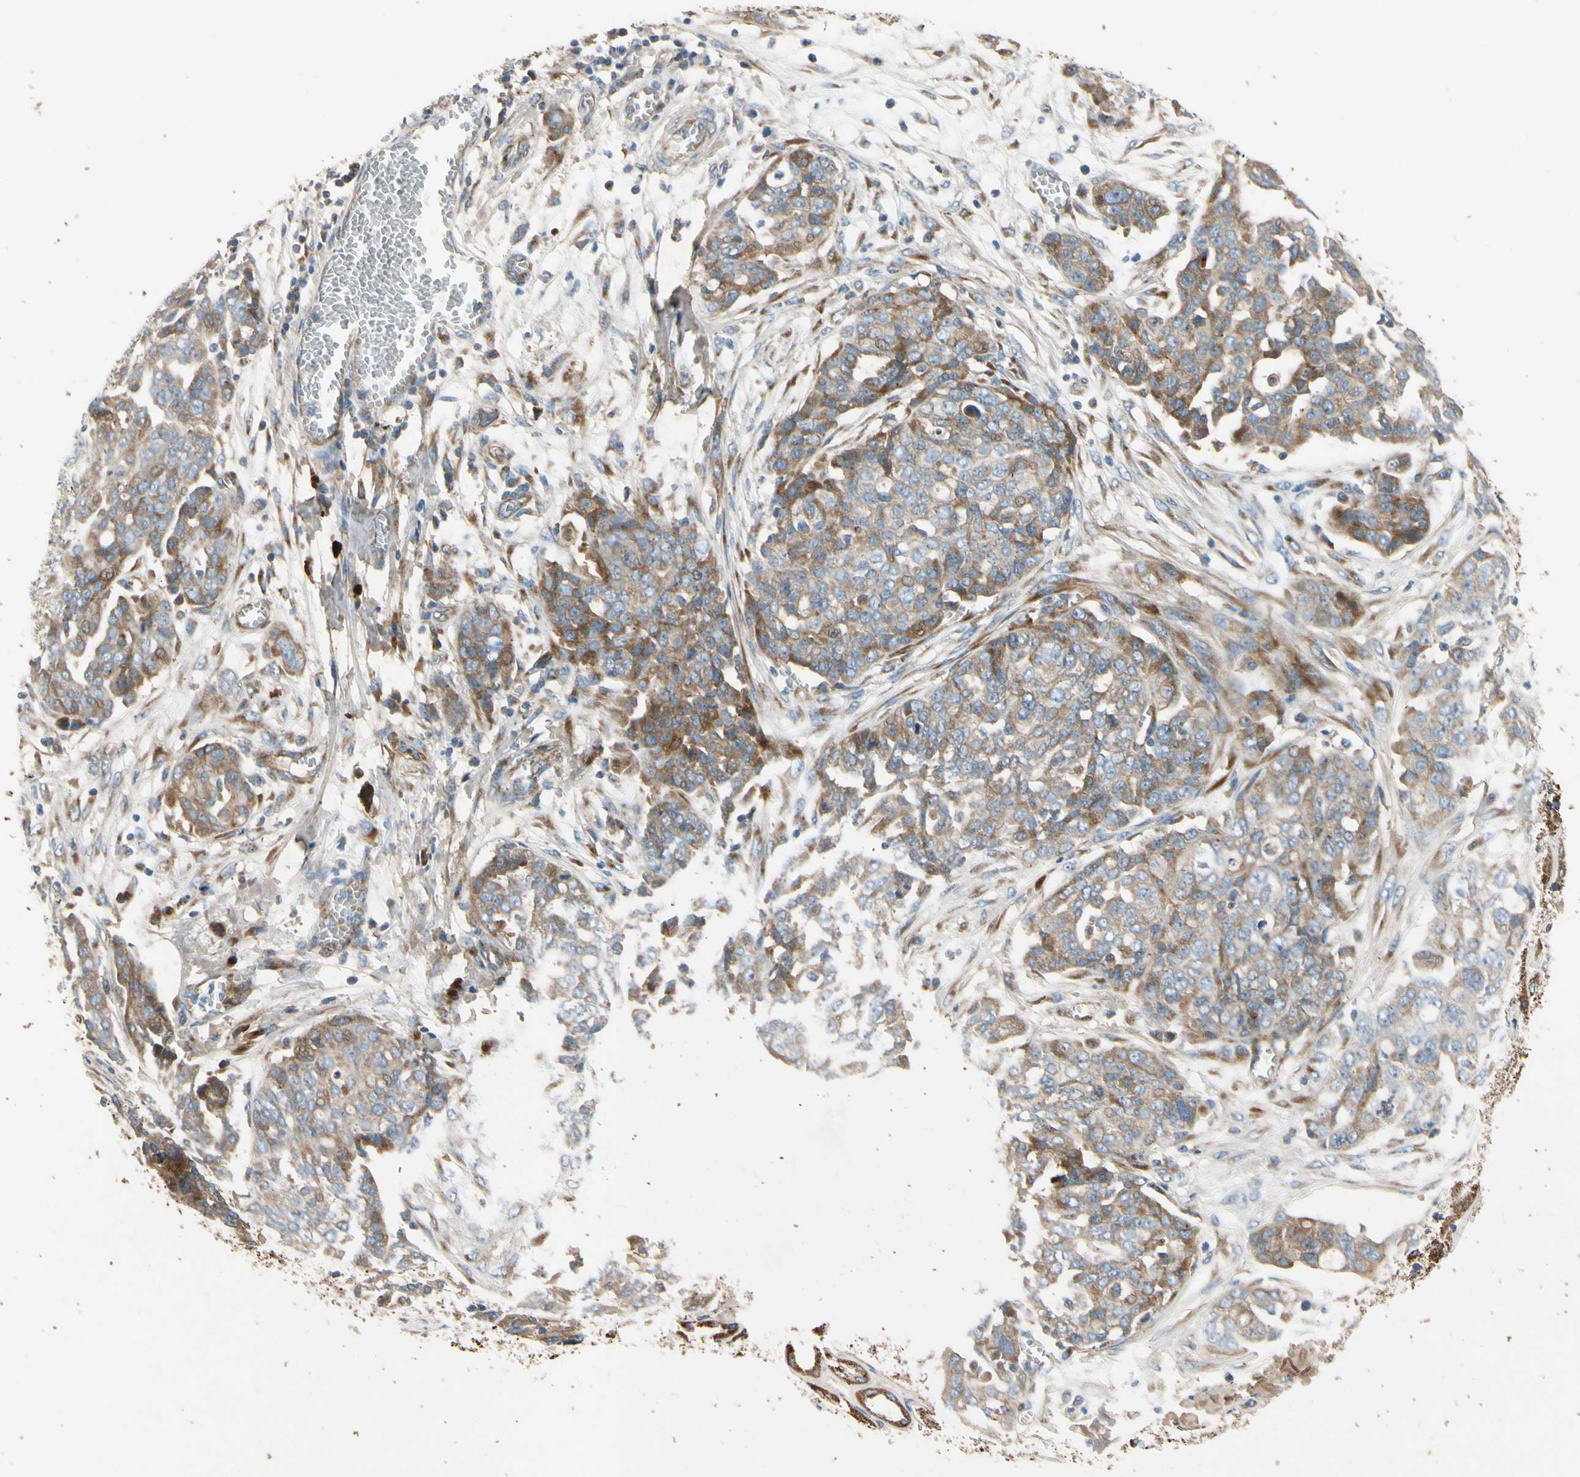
{"staining": {"intensity": "moderate", "quantity": ">75%", "location": "cytoplasmic/membranous"}, "tissue": "ovarian cancer", "cell_type": "Tumor cells", "image_type": "cancer", "snomed": [{"axis": "morphology", "description": "Cystadenocarcinoma, serous, NOS"}, {"axis": "topography", "description": "Soft tissue"}, {"axis": "topography", "description": "Ovary"}], "caption": "Tumor cells display medium levels of moderate cytoplasmic/membranous expression in approximately >75% of cells in ovarian cancer.", "gene": "MST1R", "patient": {"sex": "female", "age": 57}}